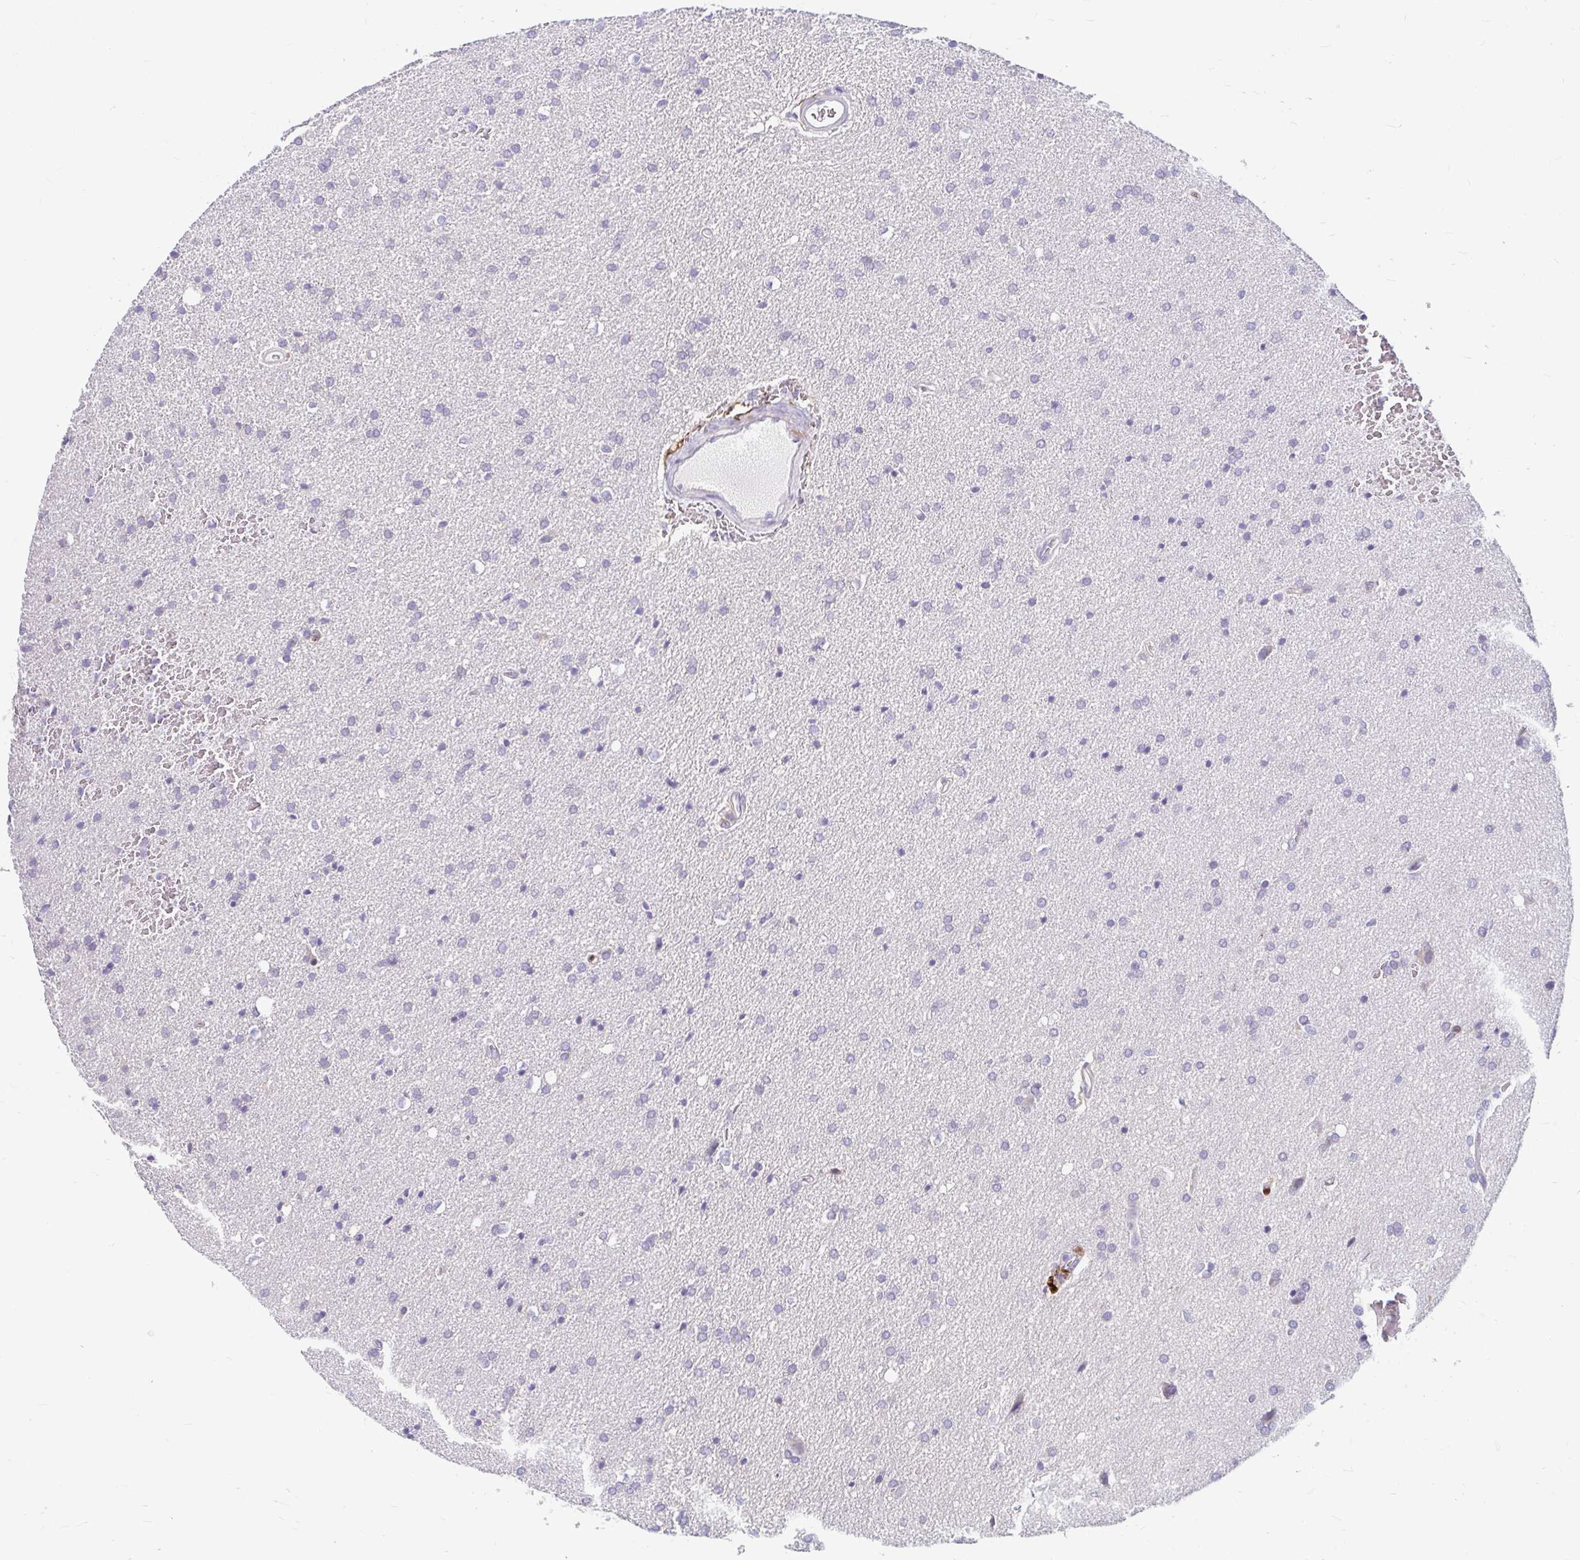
{"staining": {"intensity": "negative", "quantity": "none", "location": "none"}, "tissue": "glioma", "cell_type": "Tumor cells", "image_type": "cancer", "snomed": [{"axis": "morphology", "description": "Glioma, malignant, Low grade"}, {"axis": "topography", "description": "Brain"}], "caption": "The image displays no significant staining in tumor cells of glioma.", "gene": "ADH1A", "patient": {"sex": "female", "age": 34}}